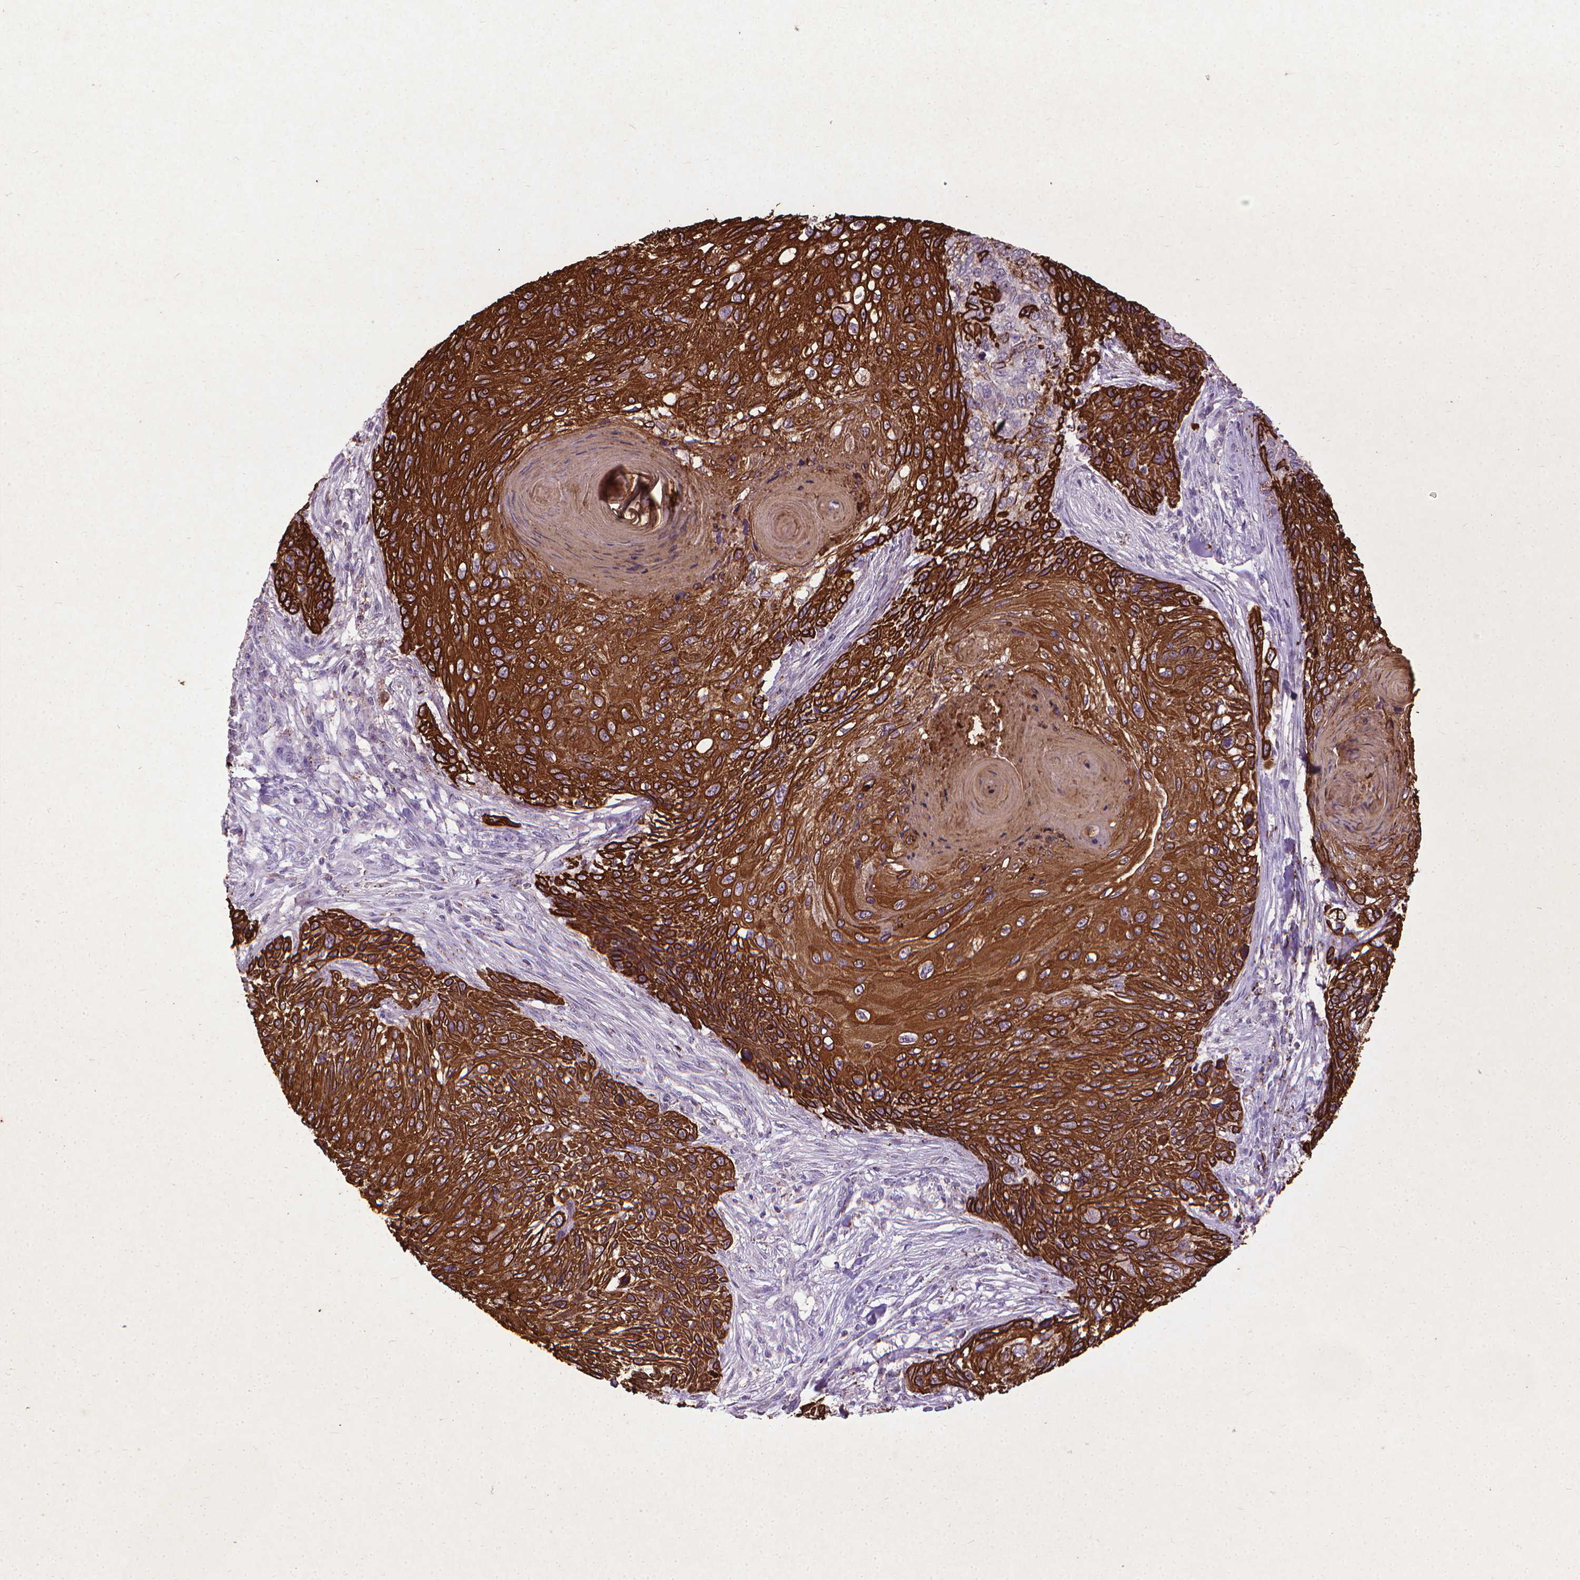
{"staining": {"intensity": "strong", "quantity": ">75%", "location": "cytoplasmic/membranous"}, "tissue": "skin cancer", "cell_type": "Tumor cells", "image_type": "cancer", "snomed": [{"axis": "morphology", "description": "Squamous cell carcinoma, NOS"}, {"axis": "topography", "description": "Skin"}], "caption": "Squamous cell carcinoma (skin) tissue shows strong cytoplasmic/membranous staining in about >75% of tumor cells, visualized by immunohistochemistry.", "gene": "KRT5", "patient": {"sex": "male", "age": 92}}